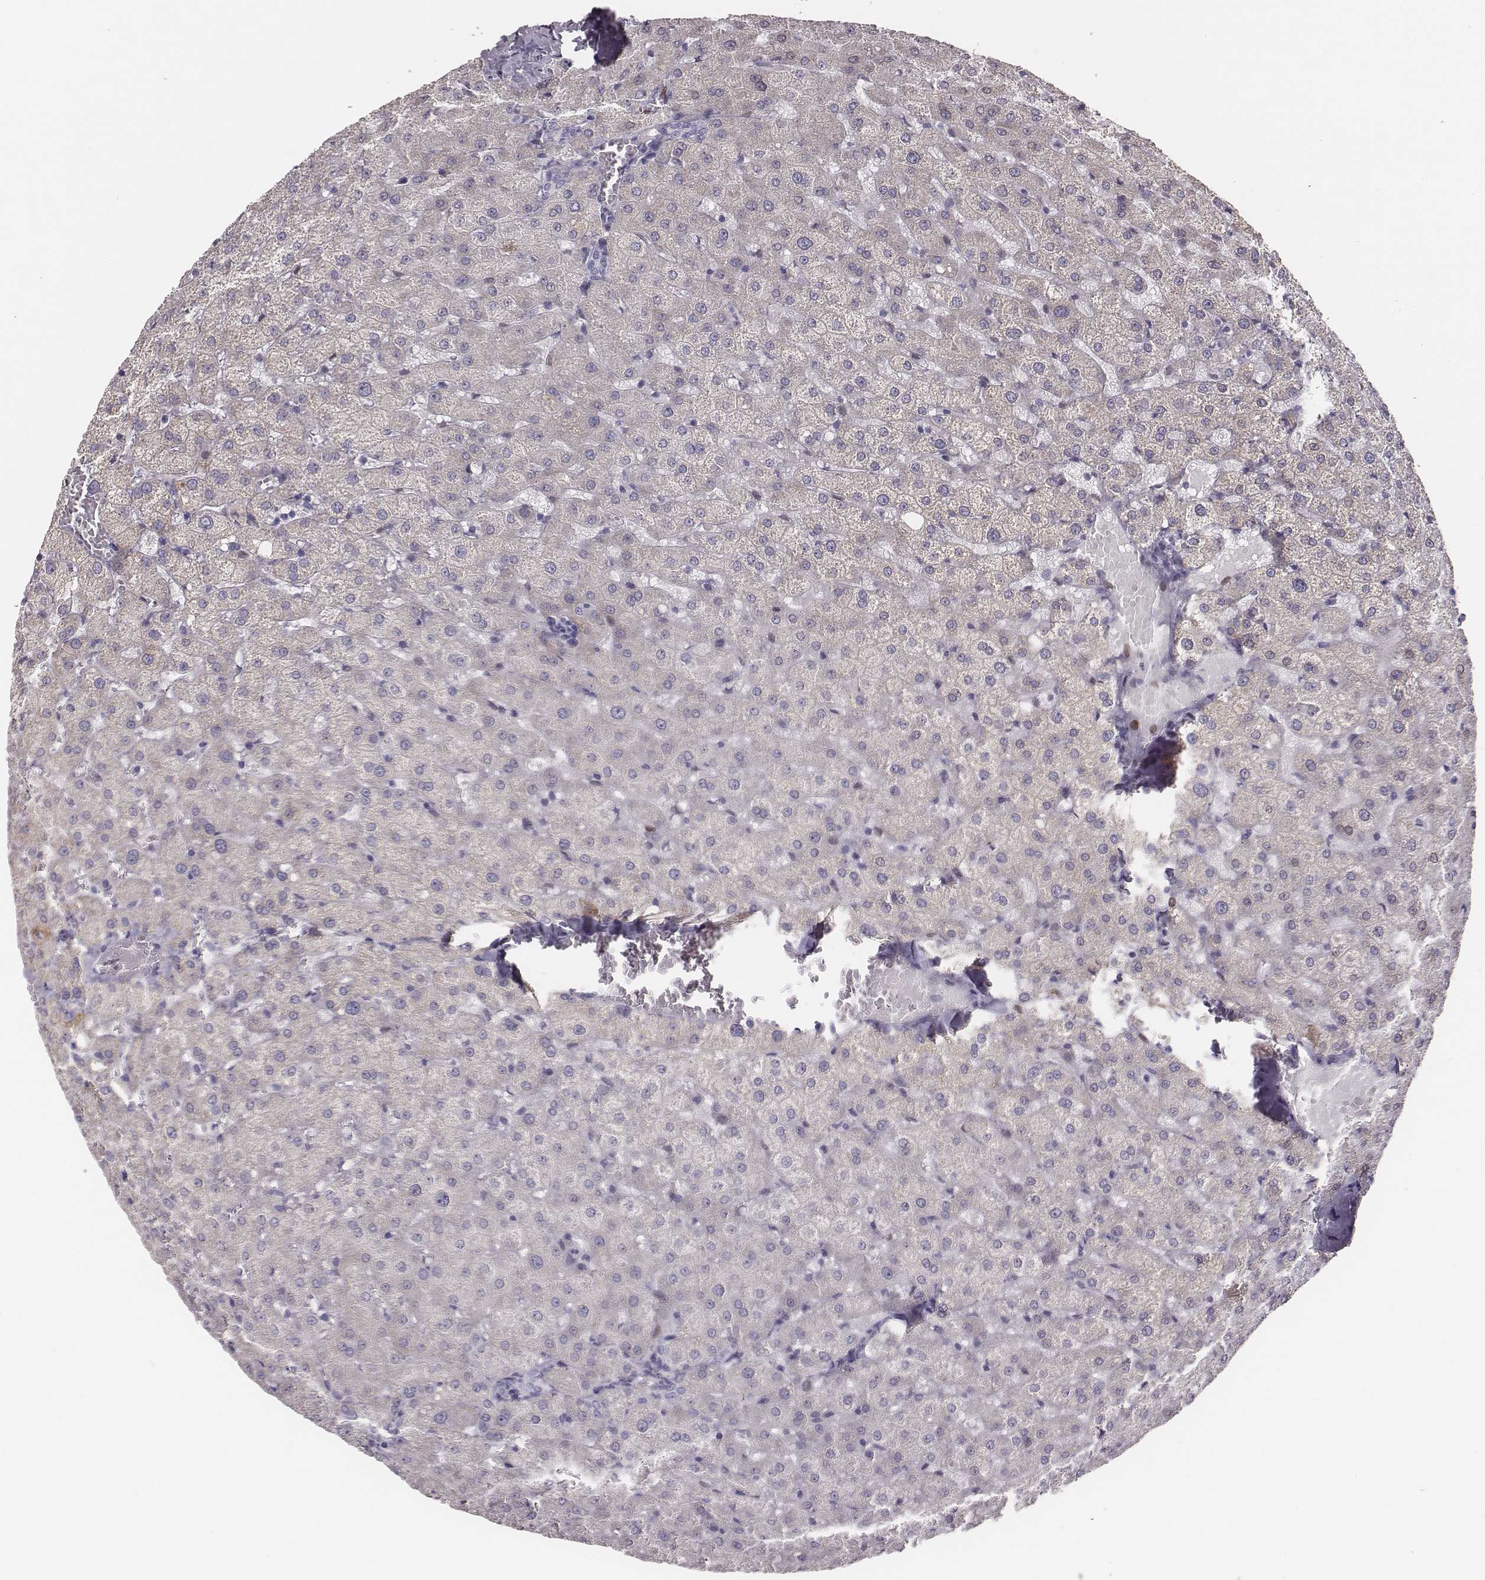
{"staining": {"intensity": "negative", "quantity": "none", "location": "none"}, "tissue": "liver", "cell_type": "Cholangiocytes", "image_type": "normal", "snomed": [{"axis": "morphology", "description": "Normal tissue, NOS"}, {"axis": "topography", "description": "Liver"}], "caption": "The immunohistochemistry micrograph has no significant positivity in cholangiocytes of liver. (DAB (3,3'-diaminobenzidine) immunohistochemistry (IHC) with hematoxylin counter stain).", "gene": "ADGRF4", "patient": {"sex": "female", "age": 50}}